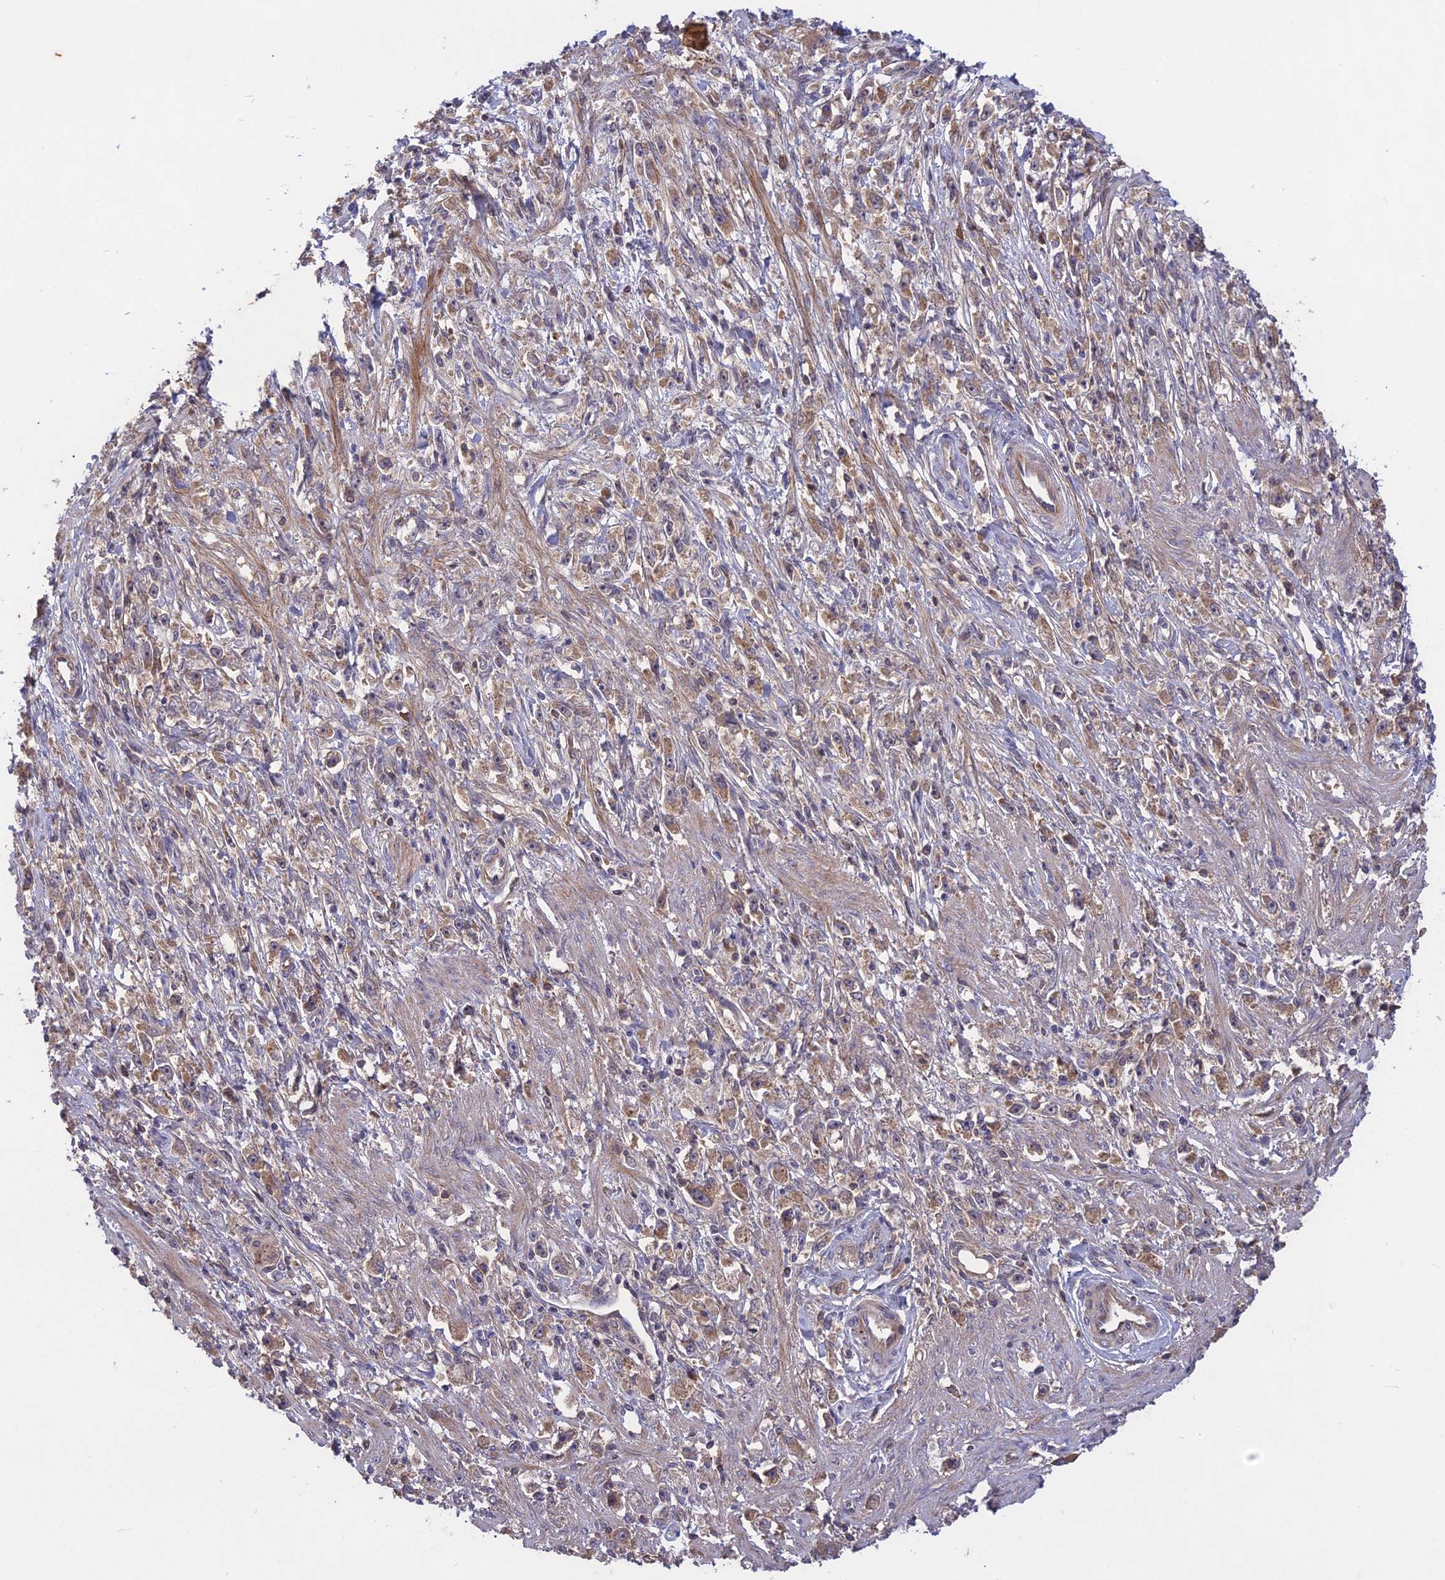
{"staining": {"intensity": "moderate", "quantity": ">75%", "location": "cytoplasmic/membranous"}, "tissue": "stomach cancer", "cell_type": "Tumor cells", "image_type": "cancer", "snomed": [{"axis": "morphology", "description": "Adenocarcinoma, NOS"}, {"axis": "topography", "description": "Stomach"}], "caption": "Immunohistochemical staining of human stomach adenocarcinoma exhibits medium levels of moderate cytoplasmic/membranous protein positivity in about >75% of tumor cells.", "gene": "ADO", "patient": {"sex": "female", "age": 59}}